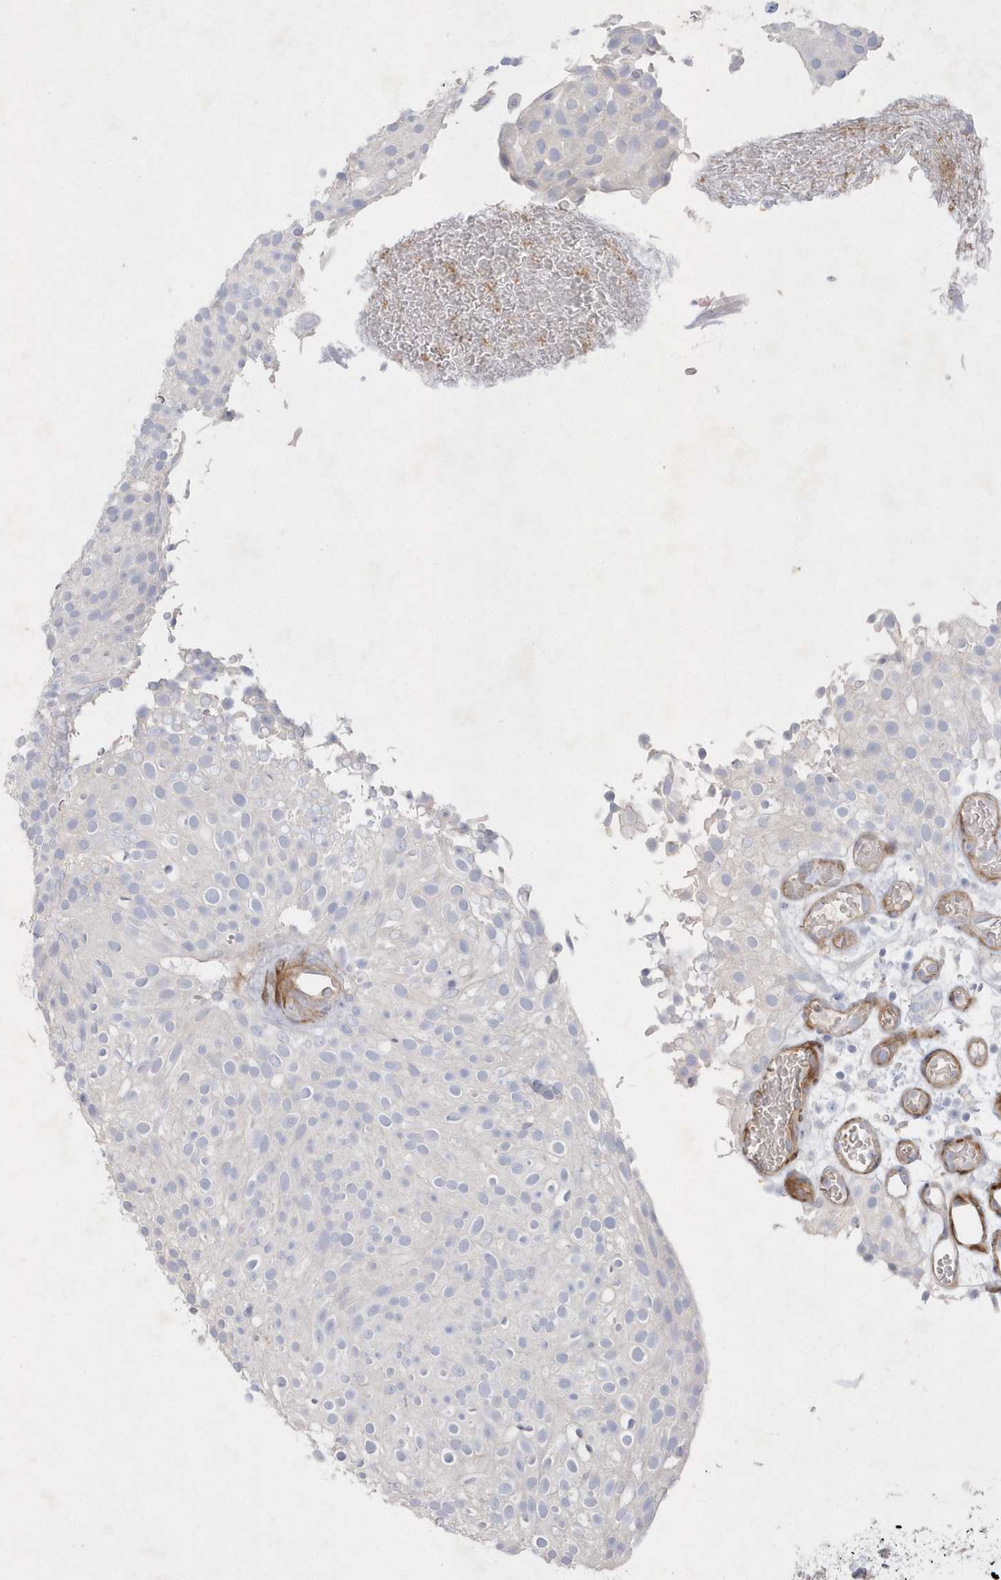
{"staining": {"intensity": "negative", "quantity": "none", "location": "none"}, "tissue": "urothelial cancer", "cell_type": "Tumor cells", "image_type": "cancer", "snomed": [{"axis": "morphology", "description": "Urothelial carcinoma, Low grade"}, {"axis": "topography", "description": "Urinary bladder"}], "caption": "Immunohistochemistry micrograph of neoplastic tissue: human low-grade urothelial carcinoma stained with DAB shows no significant protein positivity in tumor cells.", "gene": "TMEM132B", "patient": {"sex": "male", "age": 78}}